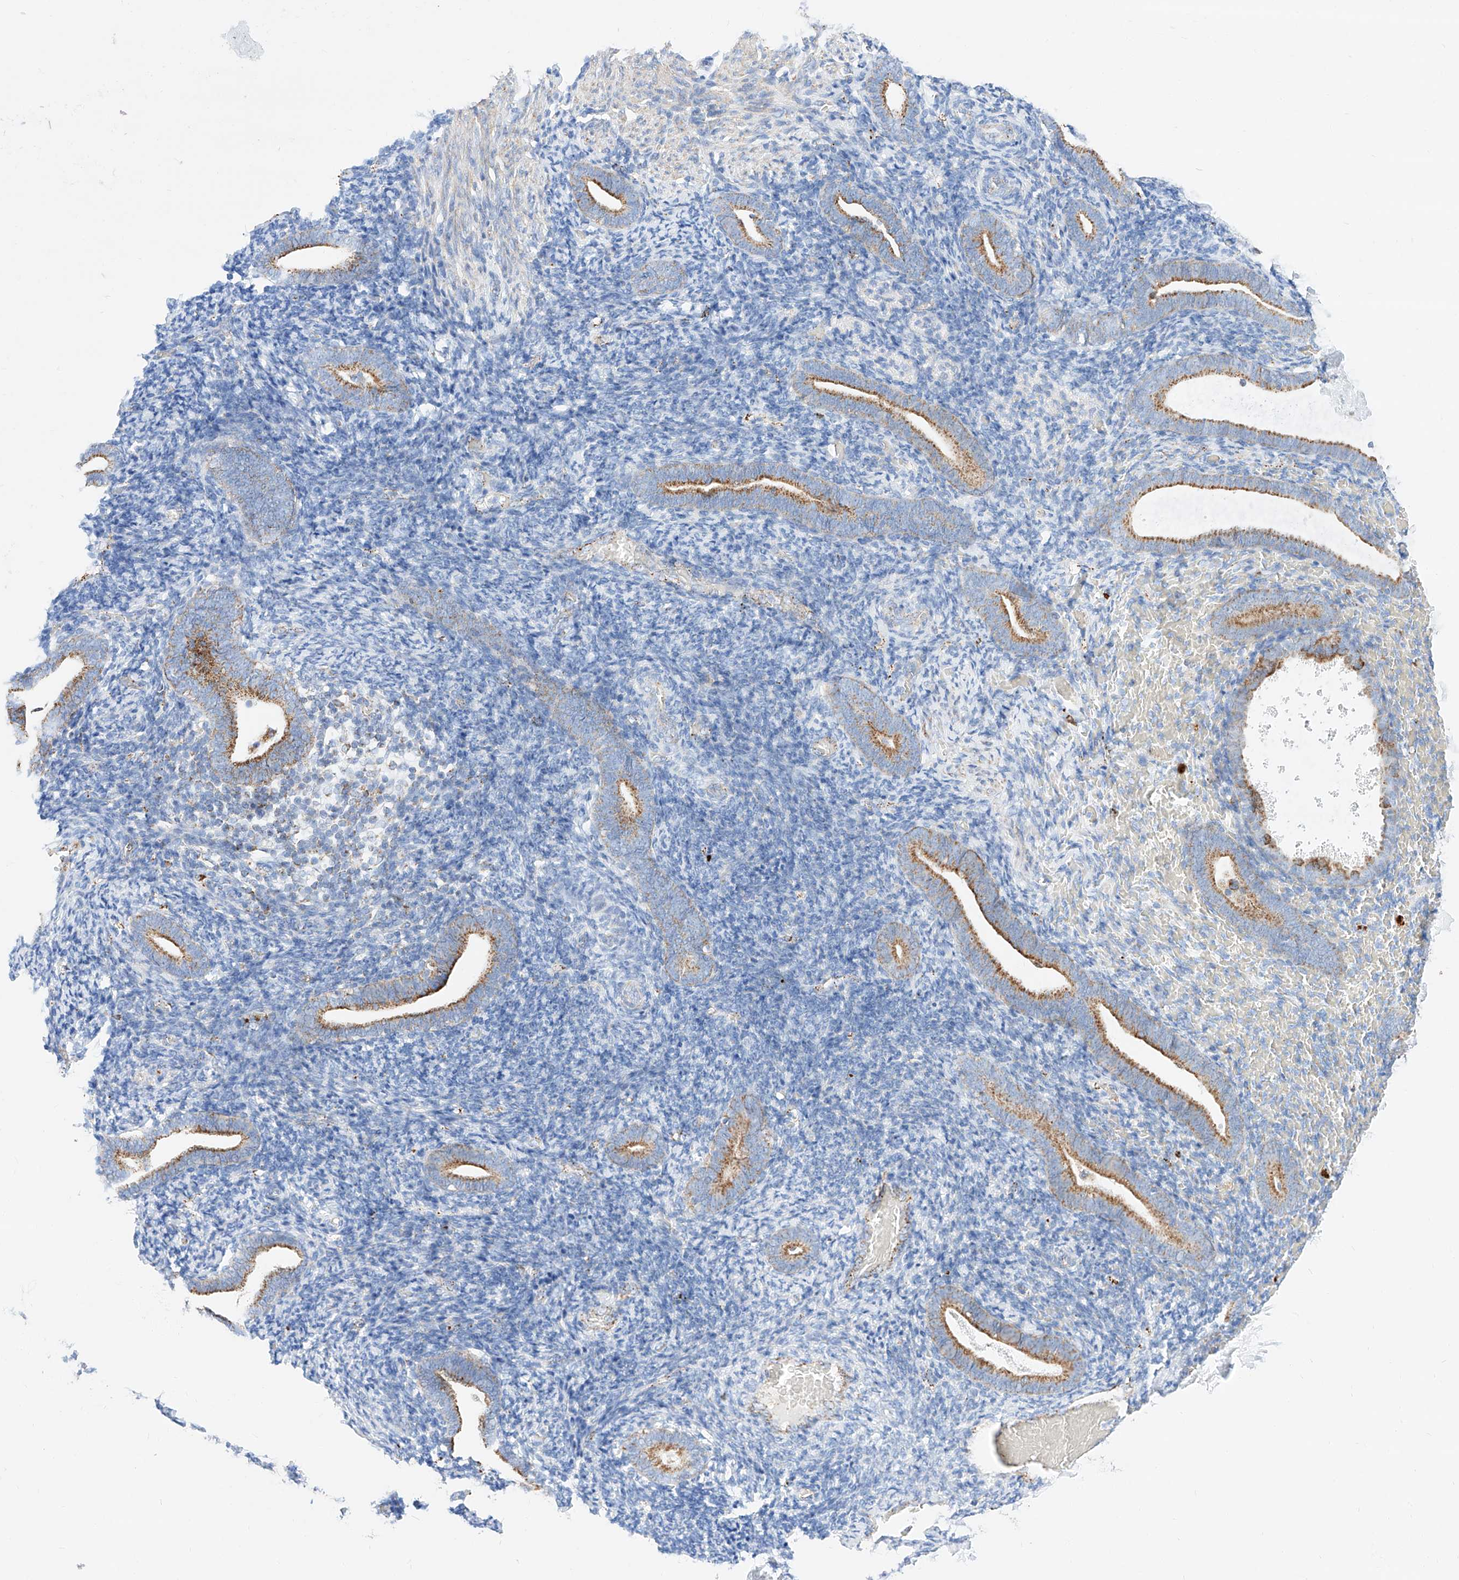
{"staining": {"intensity": "weak", "quantity": "<25%", "location": "cytoplasmic/membranous"}, "tissue": "endometrium", "cell_type": "Cells in endometrial stroma", "image_type": "normal", "snomed": [{"axis": "morphology", "description": "Normal tissue, NOS"}, {"axis": "topography", "description": "Endometrium"}], "caption": "IHC of benign human endometrium exhibits no staining in cells in endometrial stroma.", "gene": "C6orf62", "patient": {"sex": "female", "age": 51}}